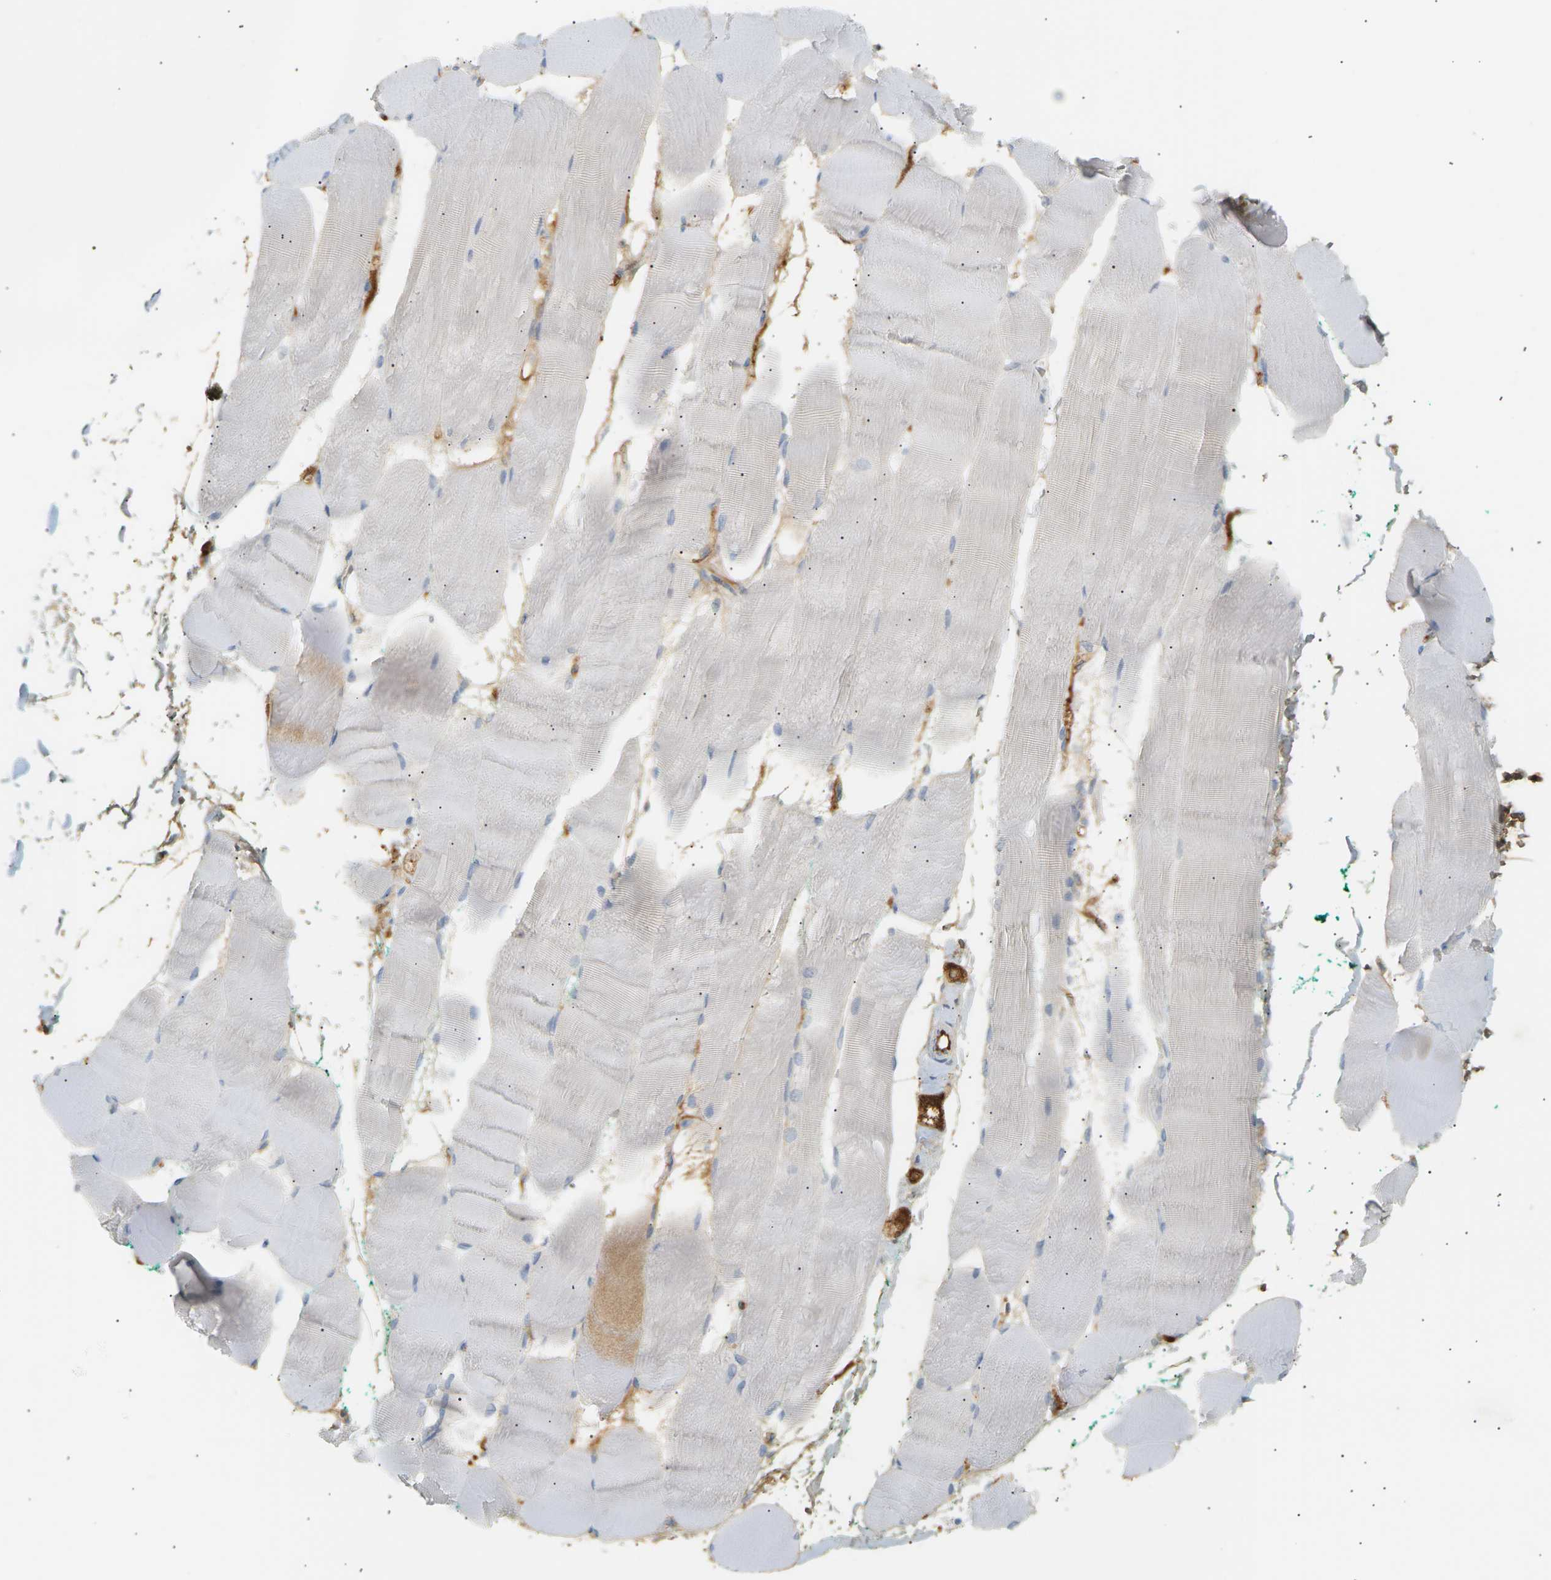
{"staining": {"intensity": "negative", "quantity": "none", "location": "none"}, "tissue": "skeletal muscle", "cell_type": "Myocytes", "image_type": "normal", "snomed": [{"axis": "morphology", "description": "Normal tissue, NOS"}, {"axis": "morphology", "description": "Squamous cell carcinoma, NOS"}, {"axis": "topography", "description": "Skeletal muscle"}], "caption": "An IHC histopathology image of normal skeletal muscle is shown. There is no staining in myocytes of skeletal muscle. The staining was performed using DAB (3,3'-diaminobenzidine) to visualize the protein expression in brown, while the nuclei were stained in blue with hematoxylin (Magnification: 20x).", "gene": "IGLC3", "patient": {"sex": "male", "age": 51}}